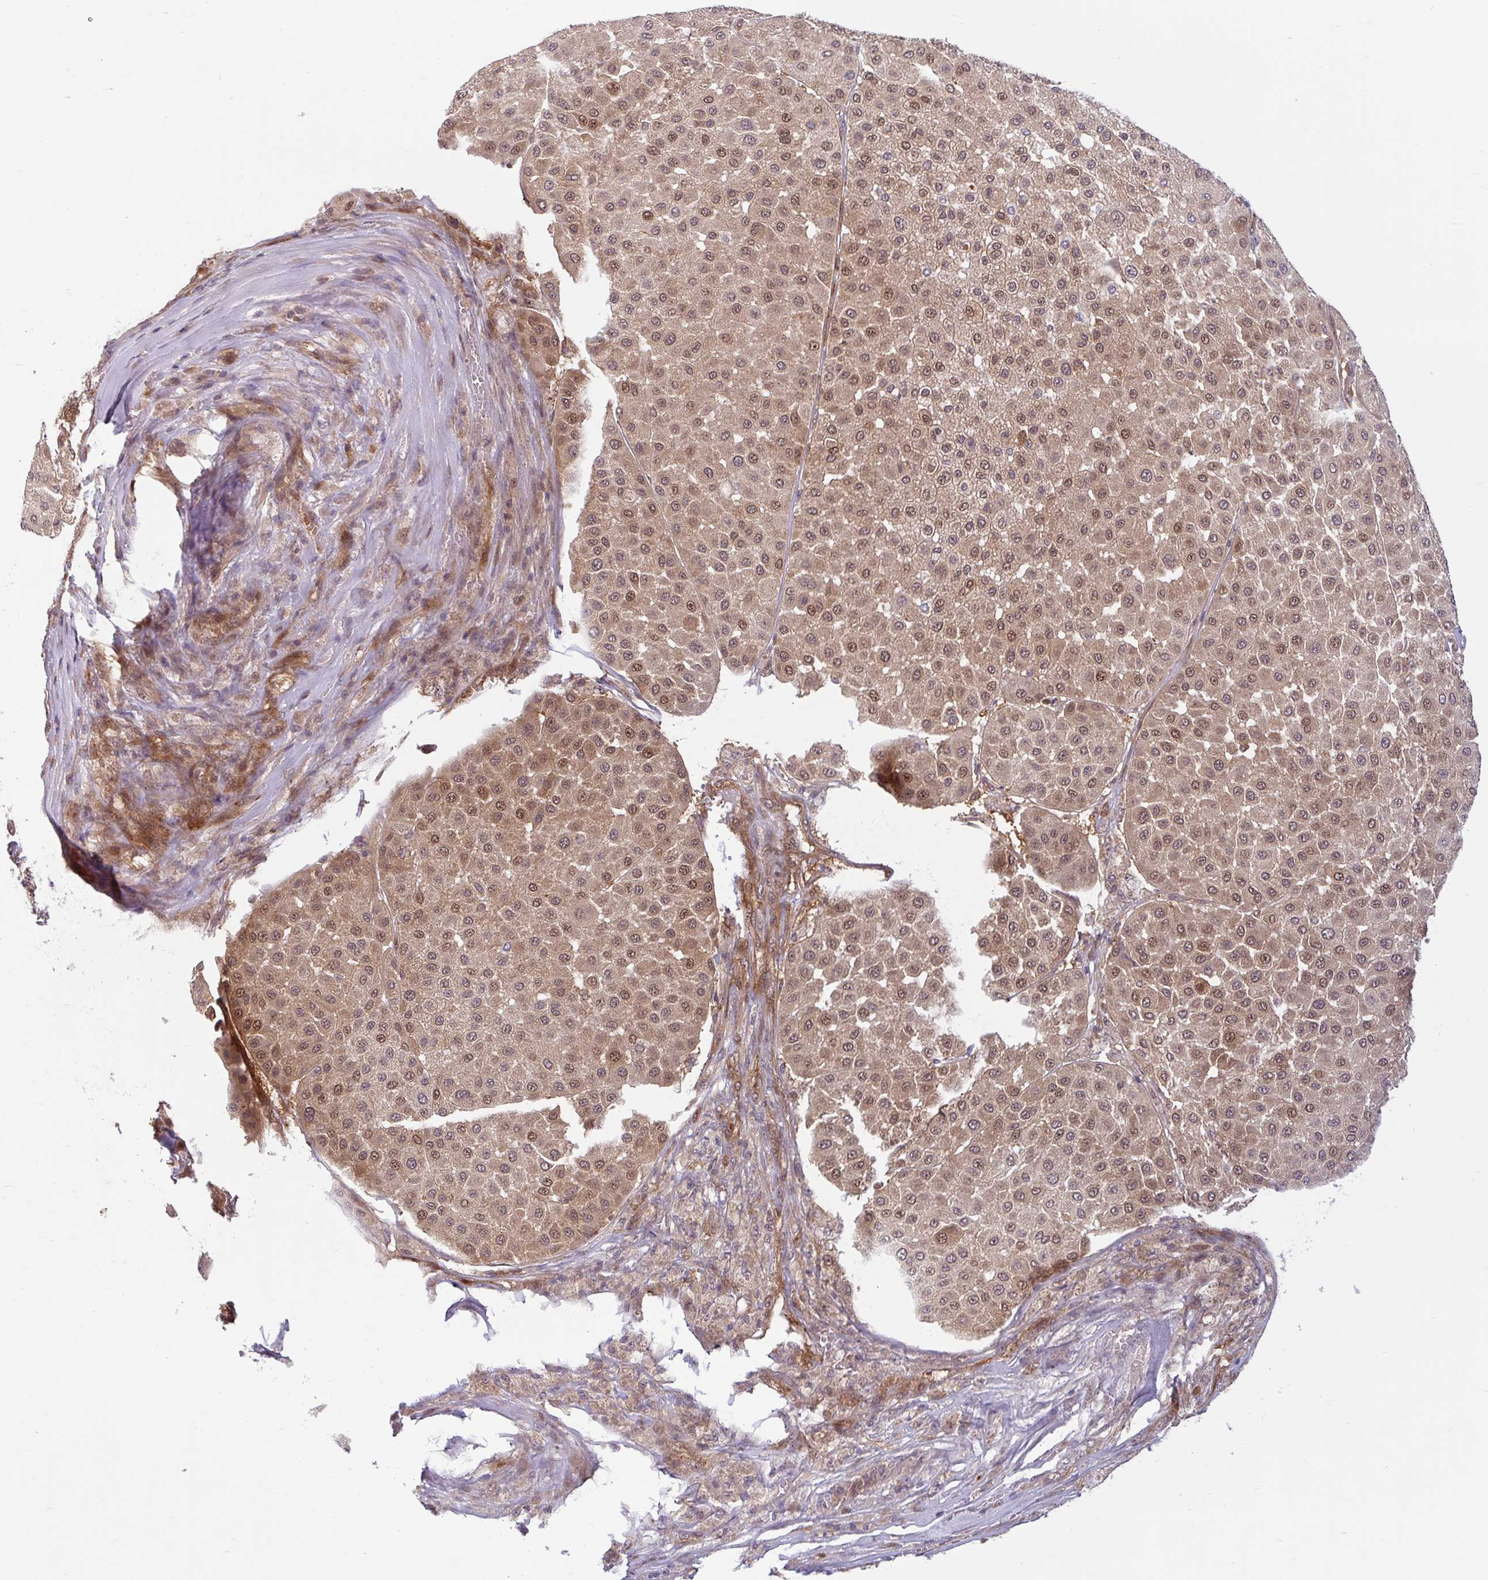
{"staining": {"intensity": "moderate", "quantity": ">75%", "location": "cytoplasmic/membranous,nuclear"}, "tissue": "melanoma", "cell_type": "Tumor cells", "image_type": "cancer", "snomed": [{"axis": "morphology", "description": "Malignant melanoma, Metastatic site"}, {"axis": "topography", "description": "Smooth muscle"}], "caption": "High-magnification brightfield microscopy of melanoma stained with DAB (brown) and counterstained with hematoxylin (blue). tumor cells exhibit moderate cytoplasmic/membranous and nuclear positivity is appreciated in about>75% of cells.", "gene": "HMBS", "patient": {"sex": "male", "age": 41}}